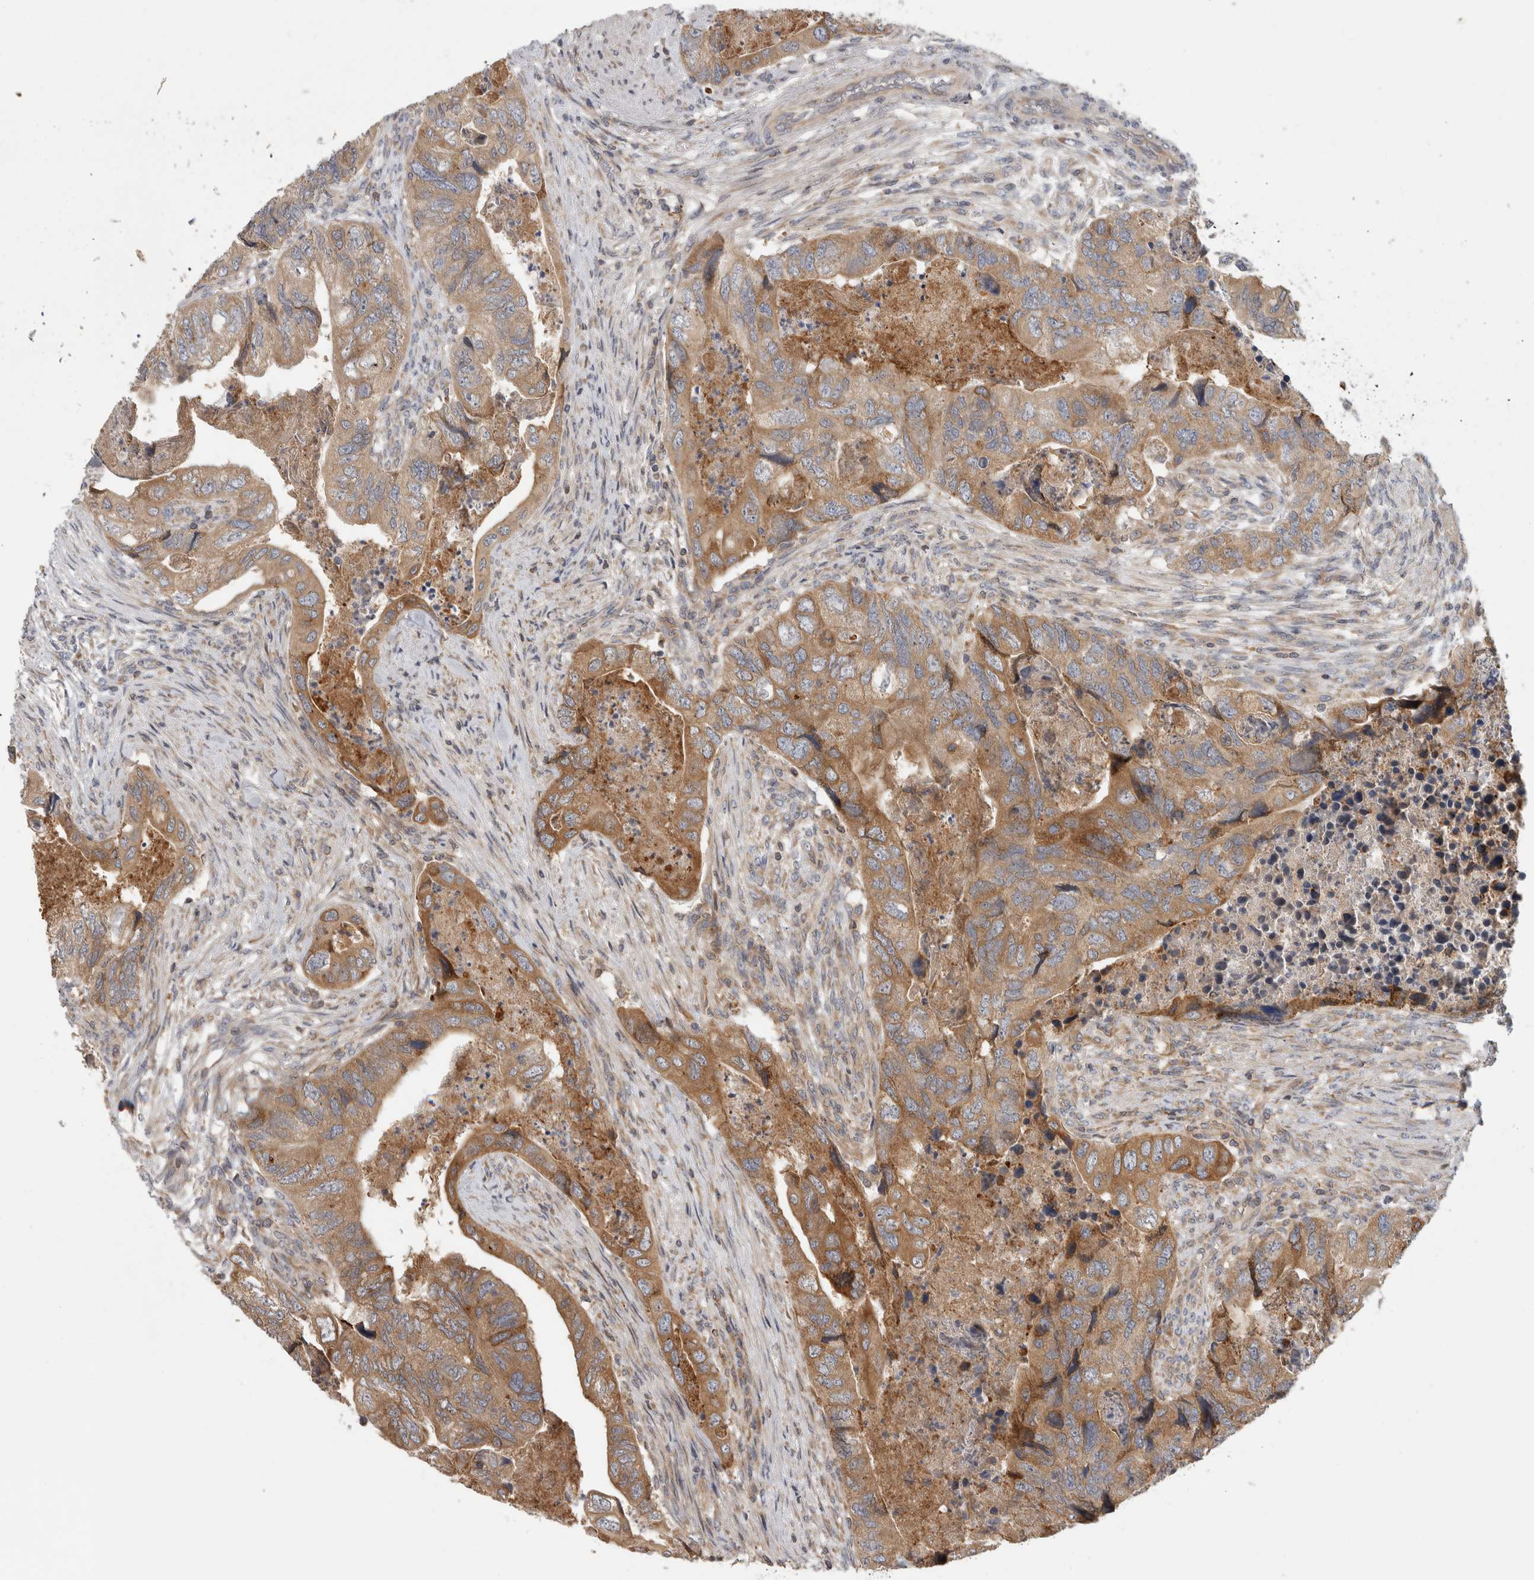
{"staining": {"intensity": "moderate", "quantity": ">75%", "location": "cytoplasmic/membranous"}, "tissue": "colorectal cancer", "cell_type": "Tumor cells", "image_type": "cancer", "snomed": [{"axis": "morphology", "description": "Adenocarcinoma, NOS"}, {"axis": "topography", "description": "Rectum"}], "caption": "Protein expression analysis of colorectal adenocarcinoma reveals moderate cytoplasmic/membranous positivity in about >75% of tumor cells.", "gene": "PARP6", "patient": {"sex": "male", "age": 63}}